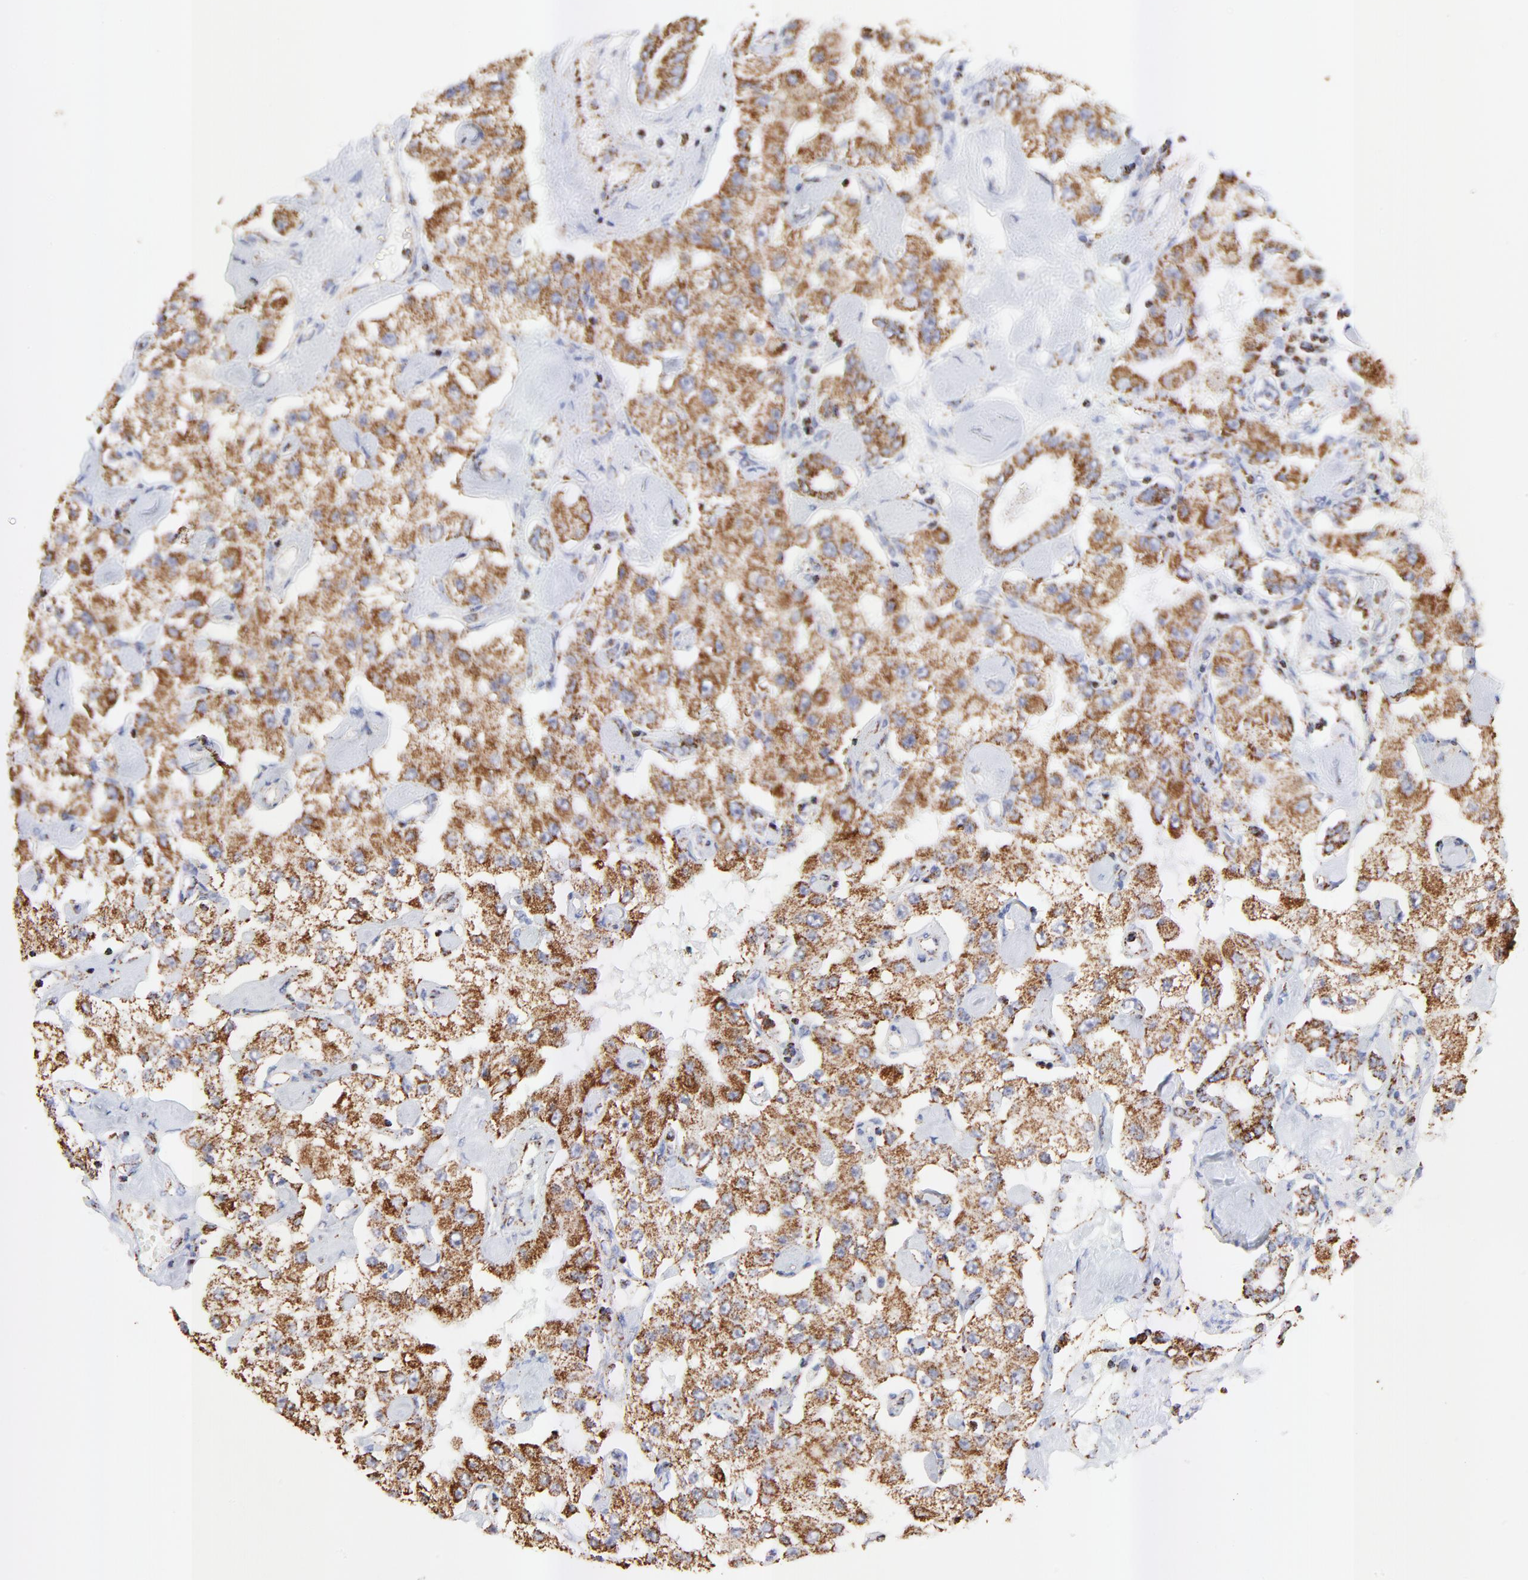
{"staining": {"intensity": "strong", "quantity": ">75%", "location": "cytoplasmic/membranous"}, "tissue": "carcinoid", "cell_type": "Tumor cells", "image_type": "cancer", "snomed": [{"axis": "morphology", "description": "Carcinoid, malignant, NOS"}, {"axis": "topography", "description": "Pancreas"}], "caption": "Protein analysis of carcinoid (malignant) tissue demonstrates strong cytoplasmic/membranous positivity in approximately >75% of tumor cells. The staining is performed using DAB (3,3'-diaminobenzidine) brown chromogen to label protein expression. The nuclei are counter-stained blue using hematoxylin.", "gene": "COX4I1", "patient": {"sex": "male", "age": 41}}